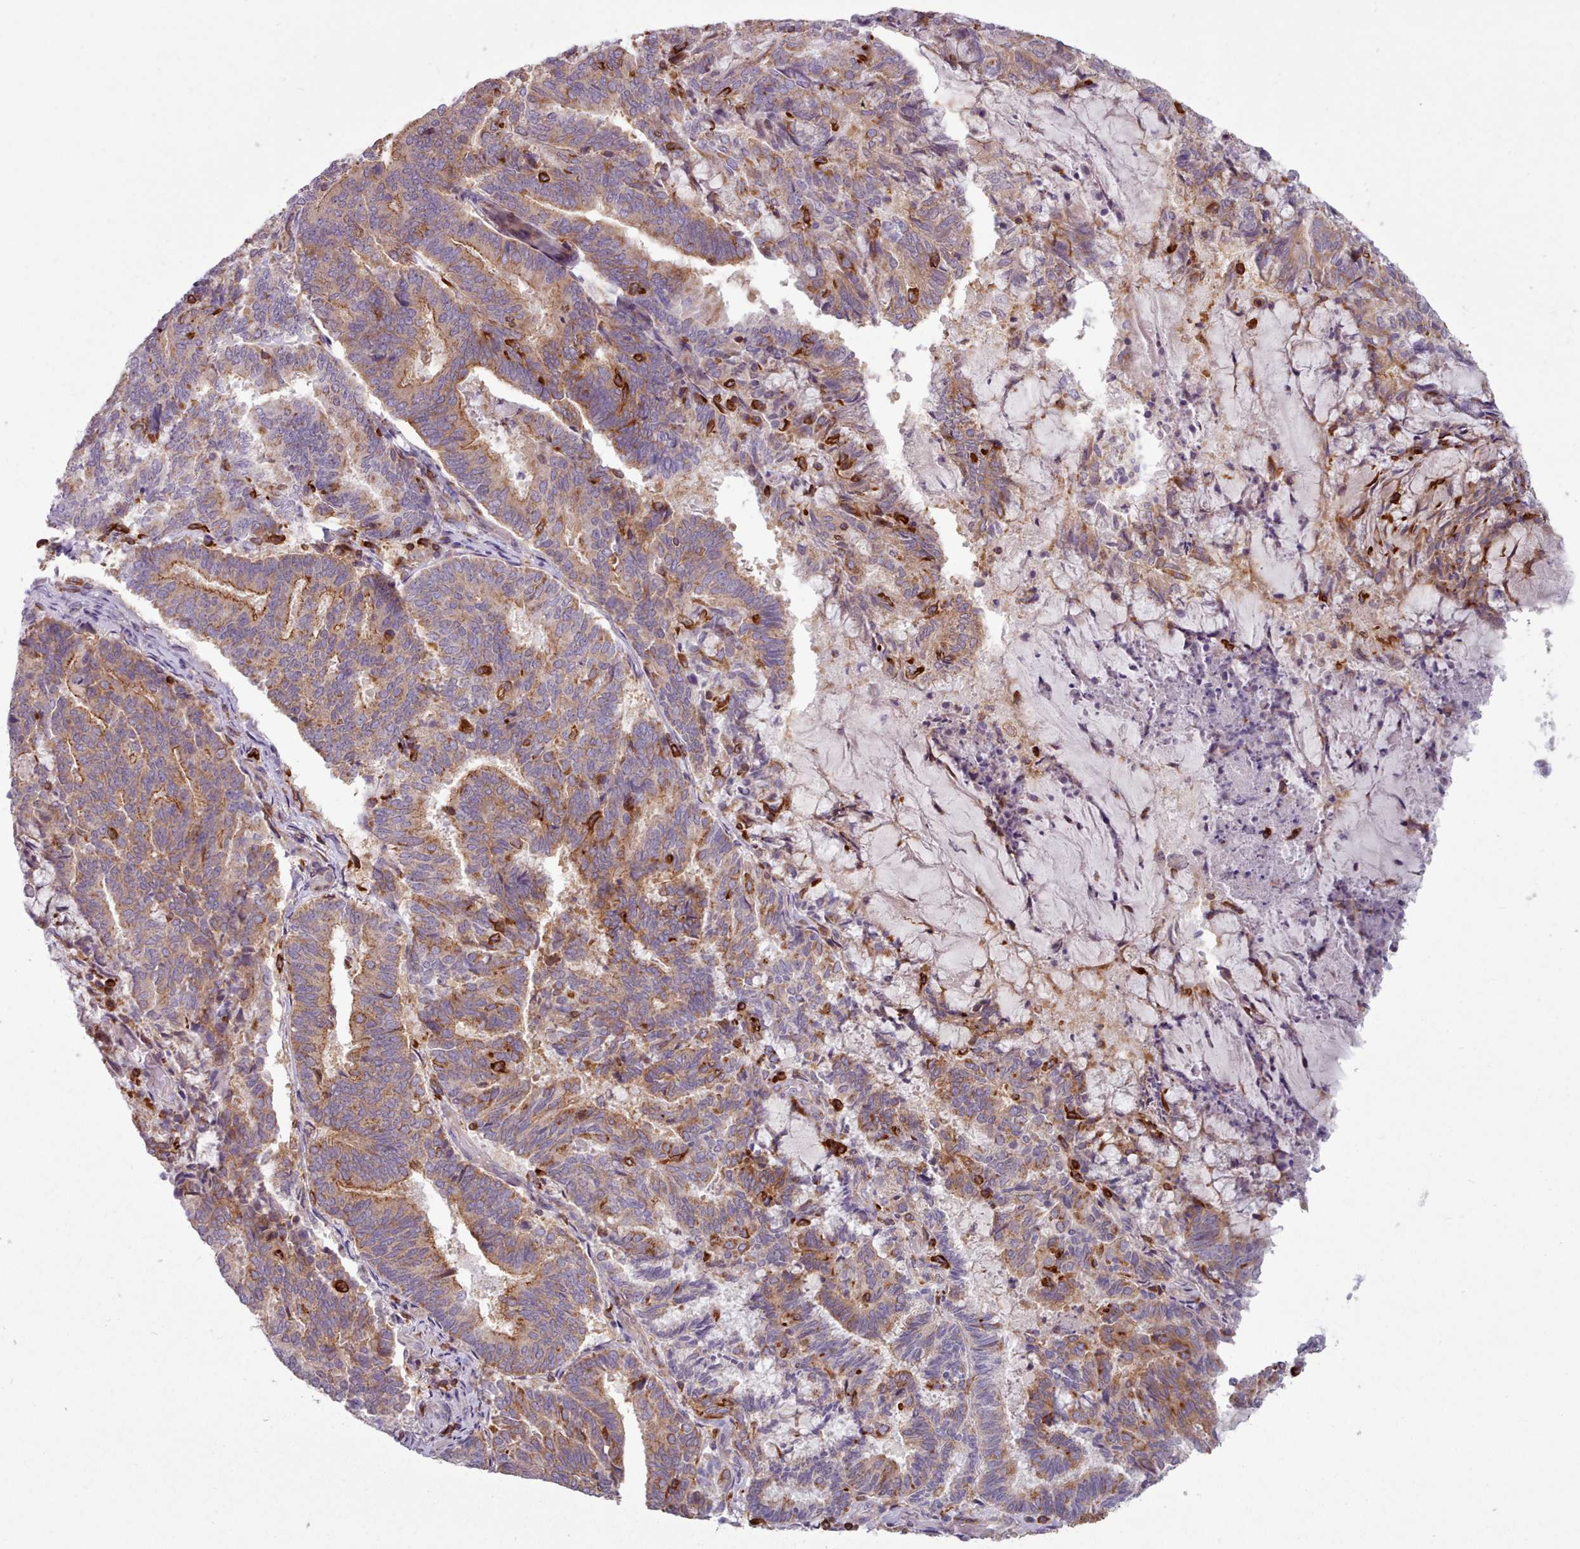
{"staining": {"intensity": "moderate", "quantity": ">75%", "location": "cytoplasmic/membranous"}, "tissue": "endometrial cancer", "cell_type": "Tumor cells", "image_type": "cancer", "snomed": [{"axis": "morphology", "description": "Adenocarcinoma, NOS"}, {"axis": "topography", "description": "Endometrium"}], "caption": "Protein expression analysis of adenocarcinoma (endometrial) demonstrates moderate cytoplasmic/membranous staining in about >75% of tumor cells. Immunohistochemistry stains the protein of interest in brown and the nuclei are stained blue.", "gene": "CRYBG1", "patient": {"sex": "female", "age": 80}}